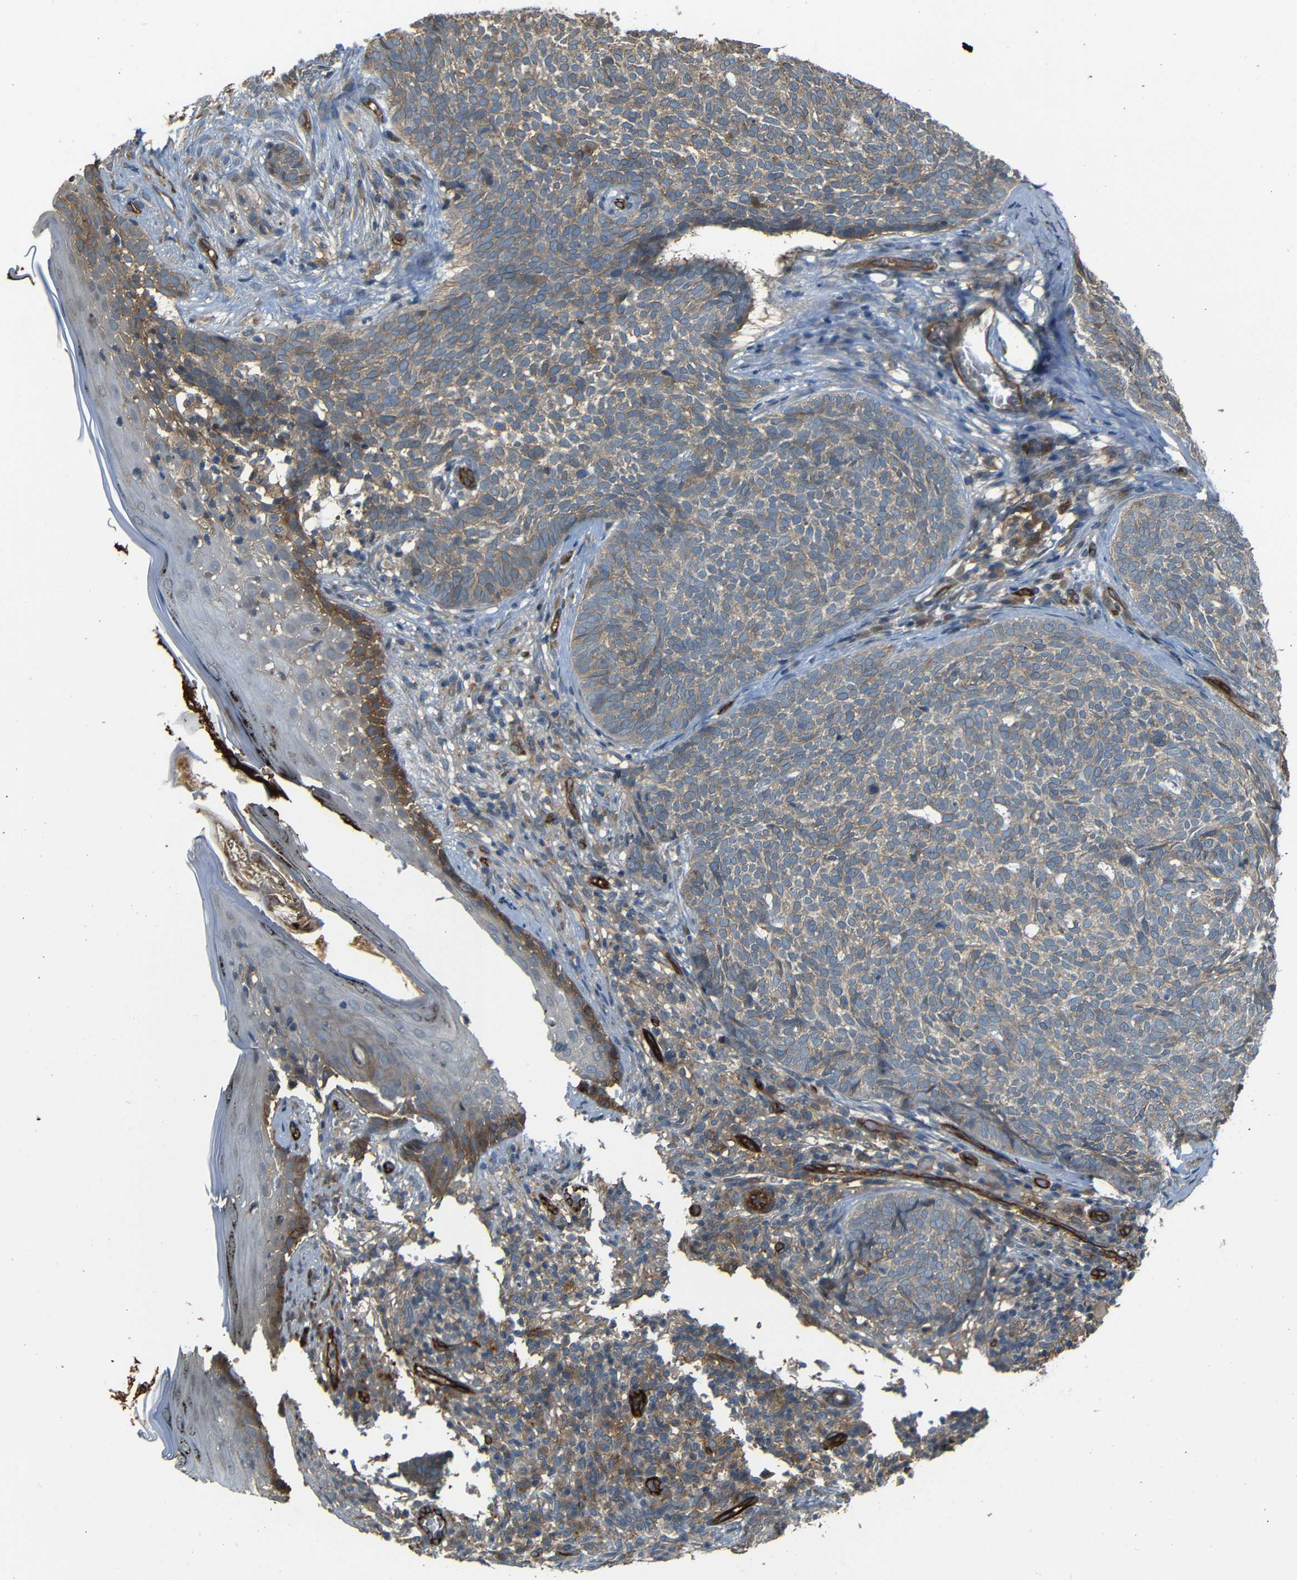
{"staining": {"intensity": "weak", "quantity": ">75%", "location": "cytoplasmic/membranous"}, "tissue": "skin cancer", "cell_type": "Tumor cells", "image_type": "cancer", "snomed": [{"axis": "morphology", "description": "Basal cell carcinoma"}, {"axis": "topography", "description": "Skin"}], "caption": "High-magnification brightfield microscopy of skin basal cell carcinoma stained with DAB (3,3'-diaminobenzidine) (brown) and counterstained with hematoxylin (blue). tumor cells exhibit weak cytoplasmic/membranous positivity is seen in about>75% of cells.", "gene": "RELL1", "patient": {"sex": "female", "age": 84}}